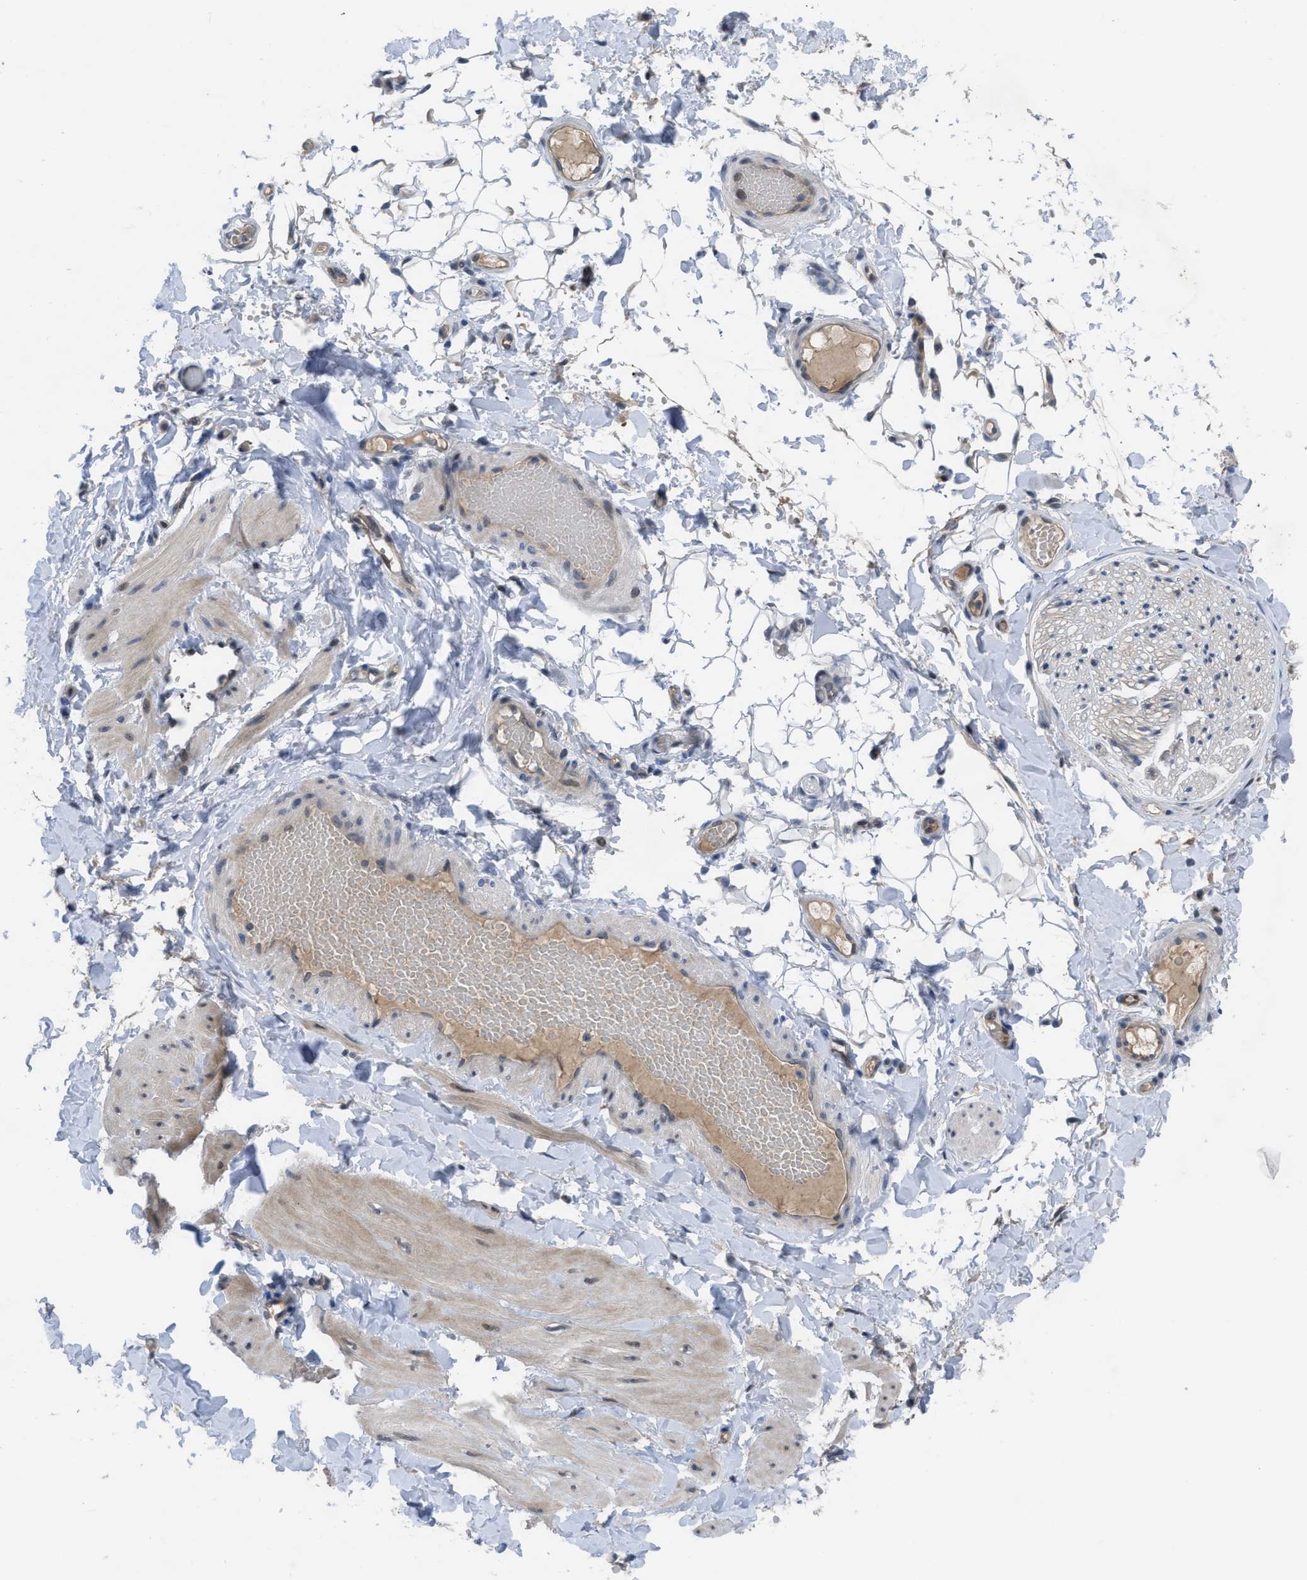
{"staining": {"intensity": "negative", "quantity": "none", "location": "none"}, "tissue": "adipose tissue", "cell_type": "Adipocytes", "image_type": "normal", "snomed": [{"axis": "morphology", "description": "Normal tissue, NOS"}, {"axis": "topography", "description": "Adipose tissue"}, {"axis": "topography", "description": "Vascular tissue"}, {"axis": "topography", "description": "Peripheral nerve tissue"}], "caption": "Immunohistochemistry photomicrograph of benign adipose tissue: adipose tissue stained with DAB (3,3'-diaminobenzidine) displays no significant protein positivity in adipocytes.", "gene": "IL17RE", "patient": {"sex": "male", "age": 25}}